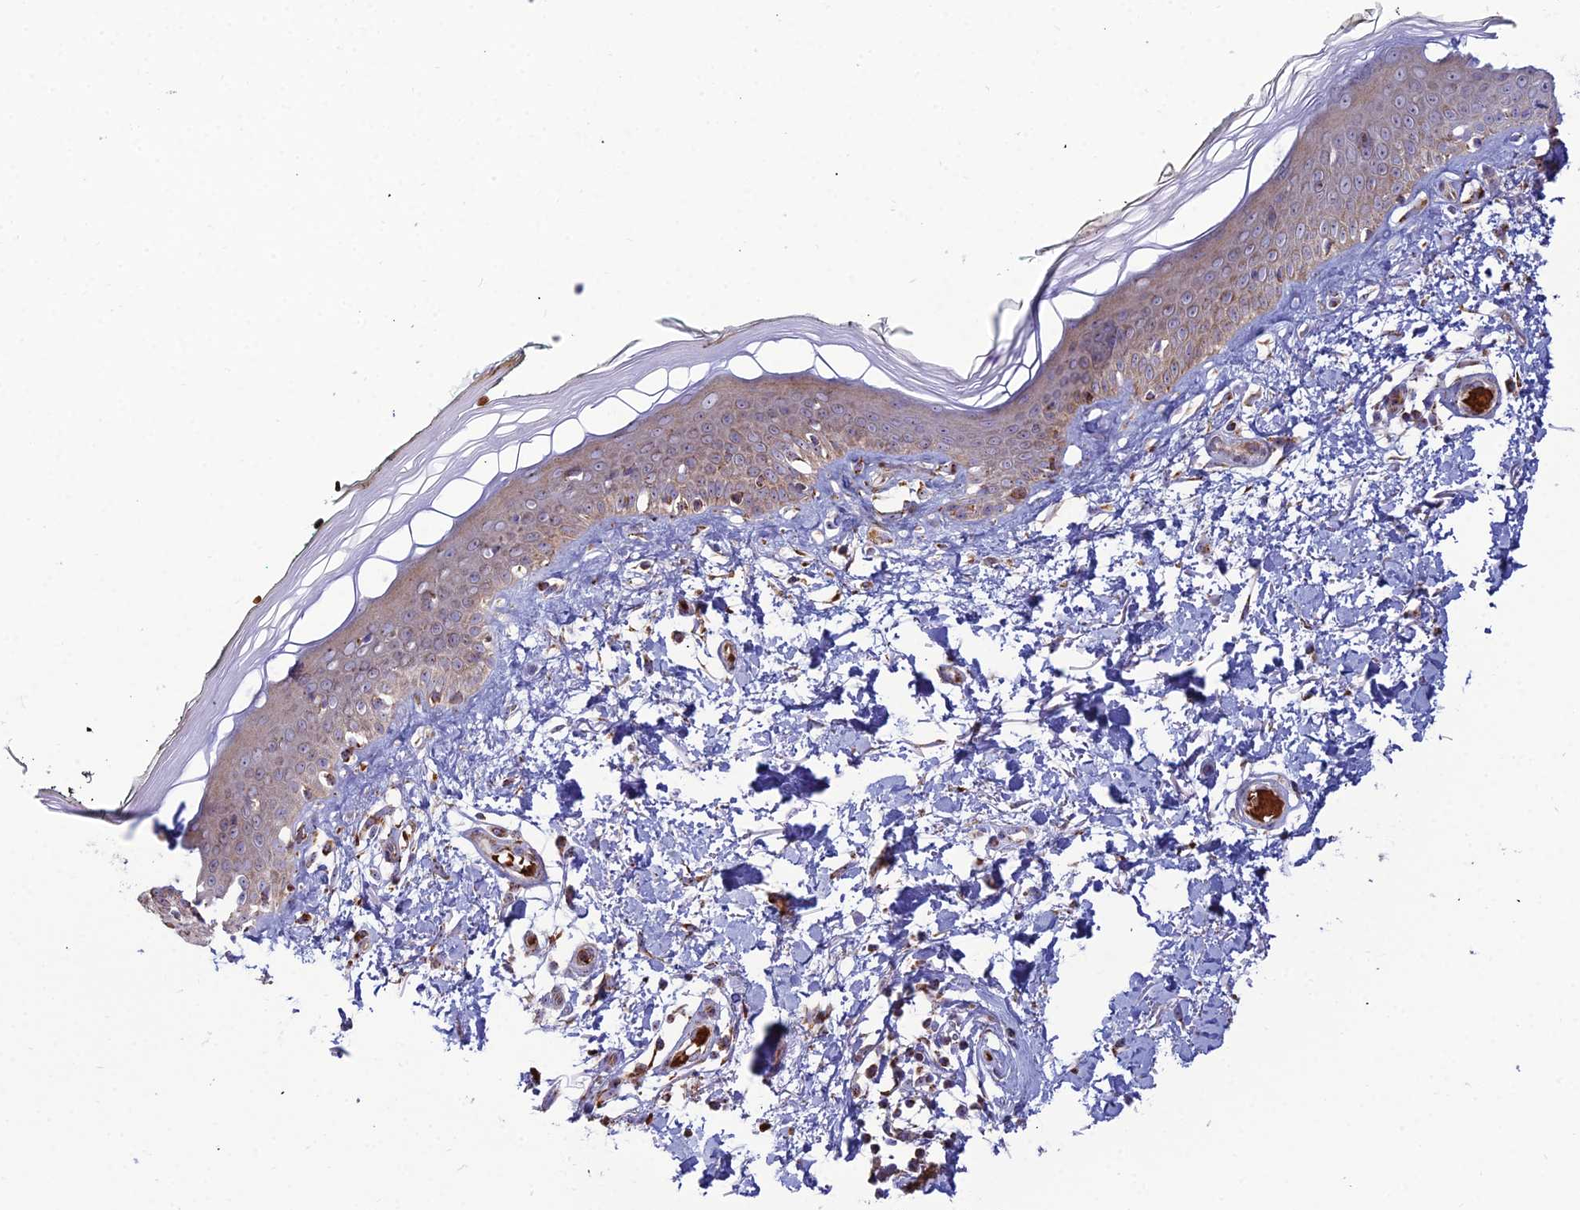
{"staining": {"intensity": "negative", "quantity": "none", "location": "none"}, "tissue": "skin", "cell_type": "Fibroblasts", "image_type": "normal", "snomed": [{"axis": "morphology", "description": "Normal tissue, NOS"}, {"axis": "topography", "description": "Skin"}], "caption": "Immunohistochemistry (IHC) photomicrograph of normal skin stained for a protein (brown), which shows no expression in fibroblasts. The staining is performed using DAB (3,3'-diaminobenzidine) brown chromogen with nuclei counter-stained in using hematoxylin.", "gene": "SLC35F4", "patient": {"sex": "male", "age": 62}}